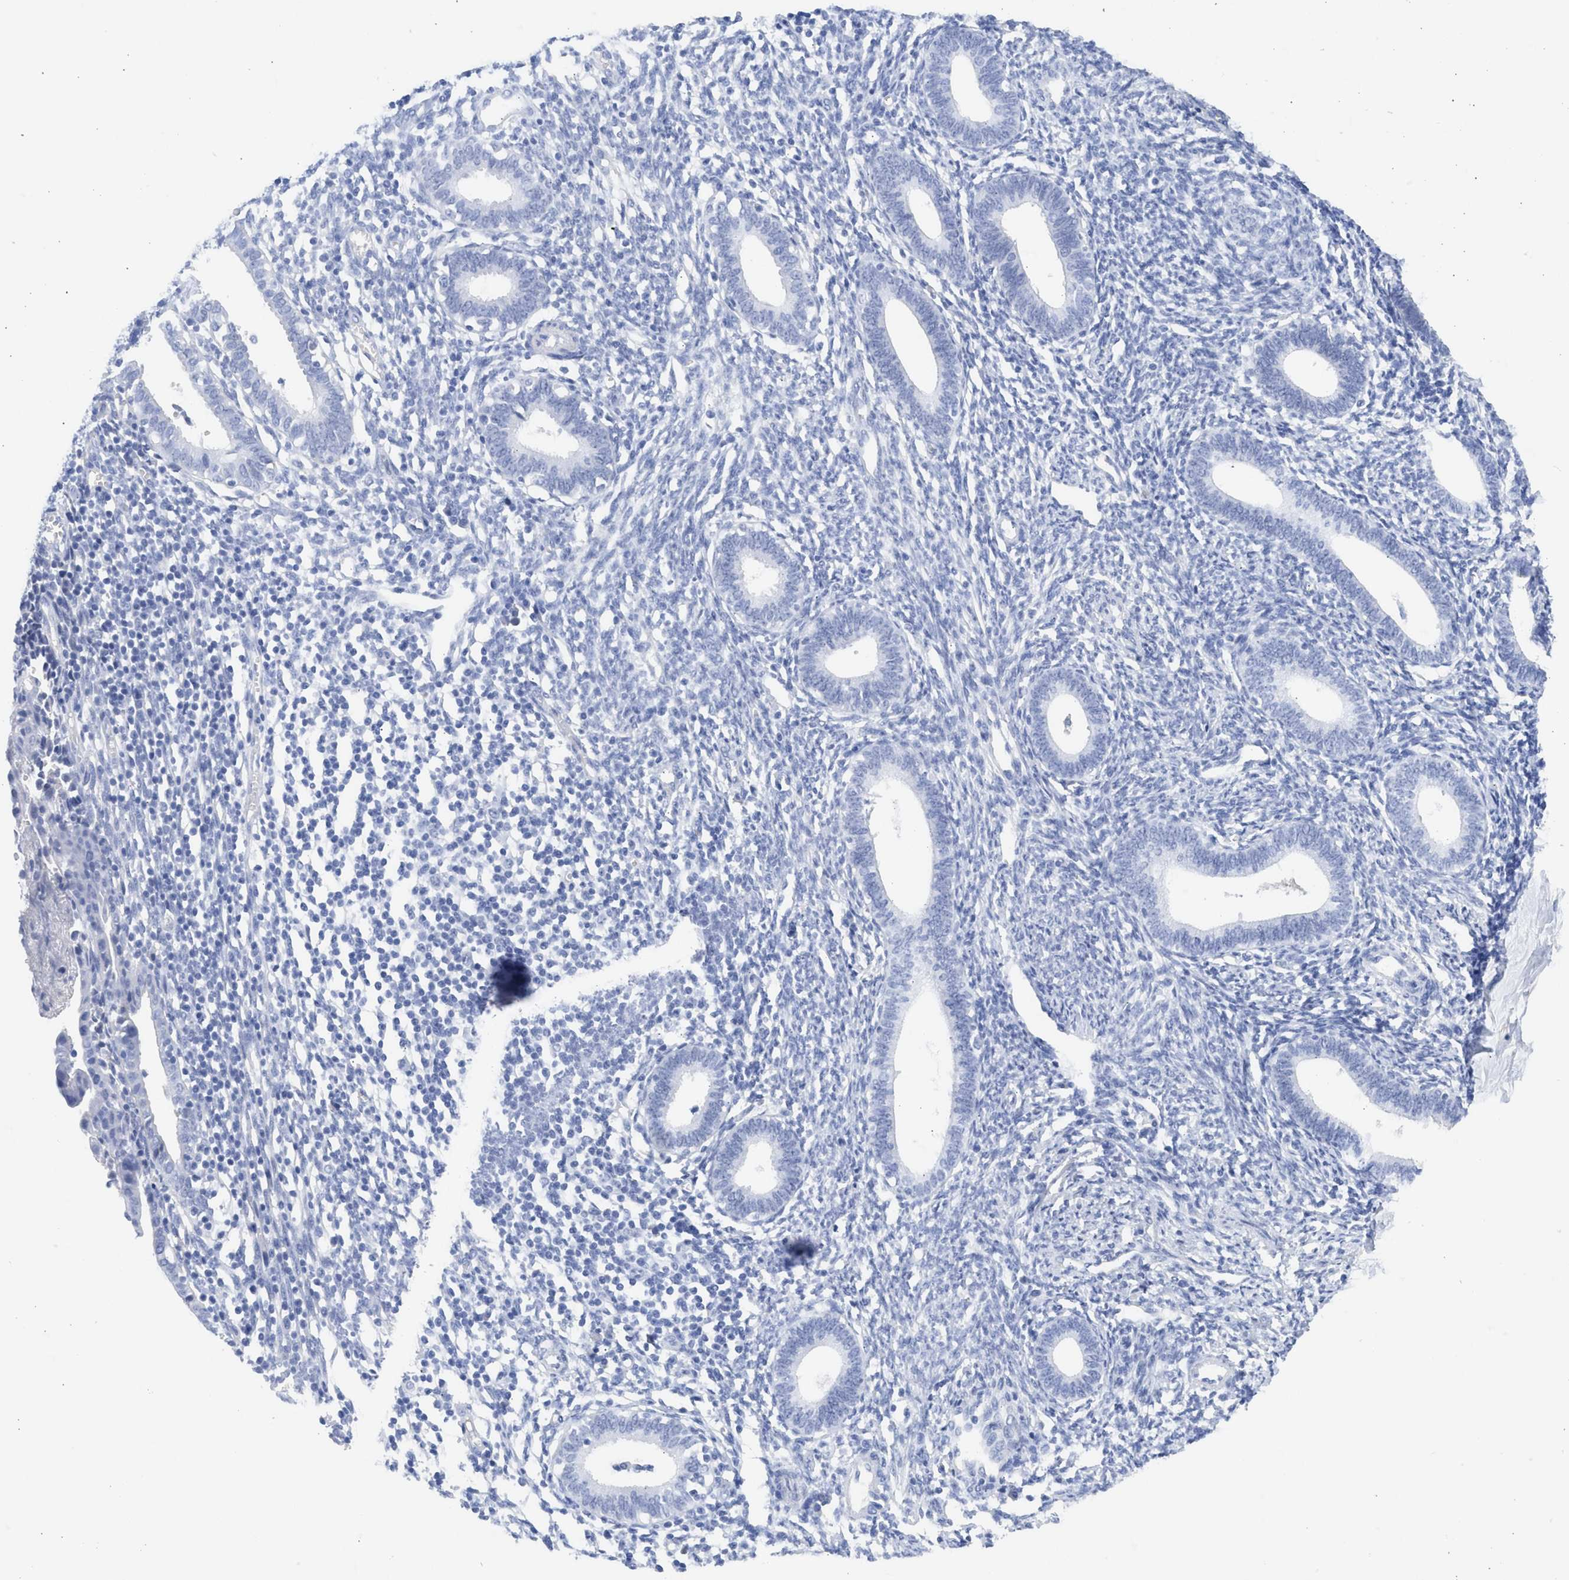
{"staining": {"intensity": "negative", "quantity": "none", "location": "none"}, "tissue": "endometrium", "cell_type": "Cells in endometrial stroma", "image_type": "normal", "snomed": [{"axis": "morphology", "description": "Normal tissue, NOS"}, {"axis": "topography", "description": "Endometrium"}], "caption": "This is a micrograph of immunohistochemistry (IHC) staining of benign endometrium, which shows no expression in cells in endometrial stroma.", "gene": "SPATA3", "patient": {"sex": "female", "age": 41}}